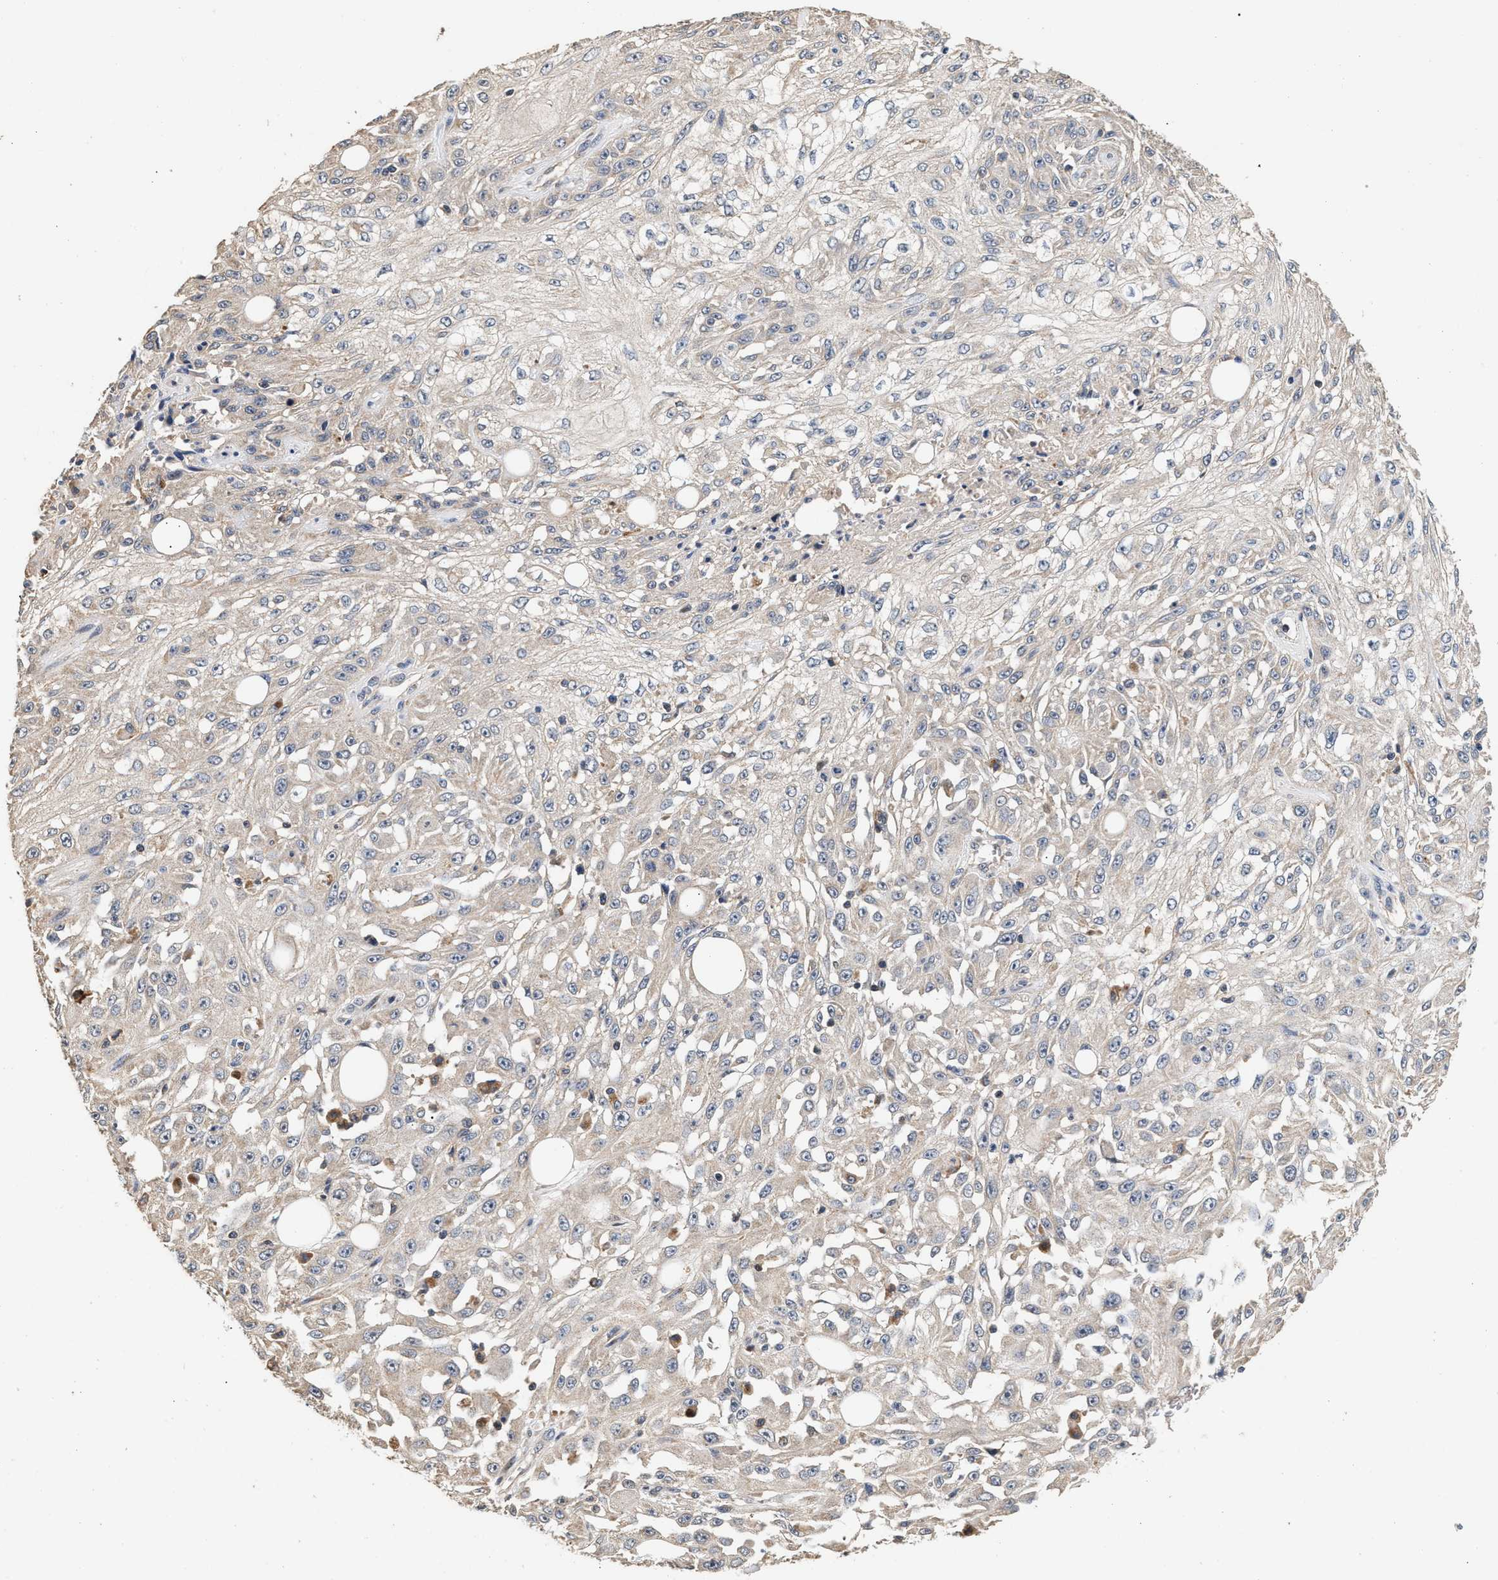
{"staining": {"intensity": "negative", "quantity": "none", "location": "none"}, "tissue": "skin cancer", "cell_type": "Tumor cells", "image_type": "cancer", "snomed": [{"axis": "morphology", "description": "Squamous cell carcinoma, NOS"}, {"axis": "morphology", "description": "Squamous cell carcinoma, metastatic, NOS"}, {"axis": "topography", "description": "Skin"}, {"axis": "topography", "description": "Lymph node"}], "caption": "Tumor cells are negative for protein expression in human metastatic squamous cell carcinoma (skin).", "gene": "PTGR3", "patient": {"sex": "male", "age": 75}}